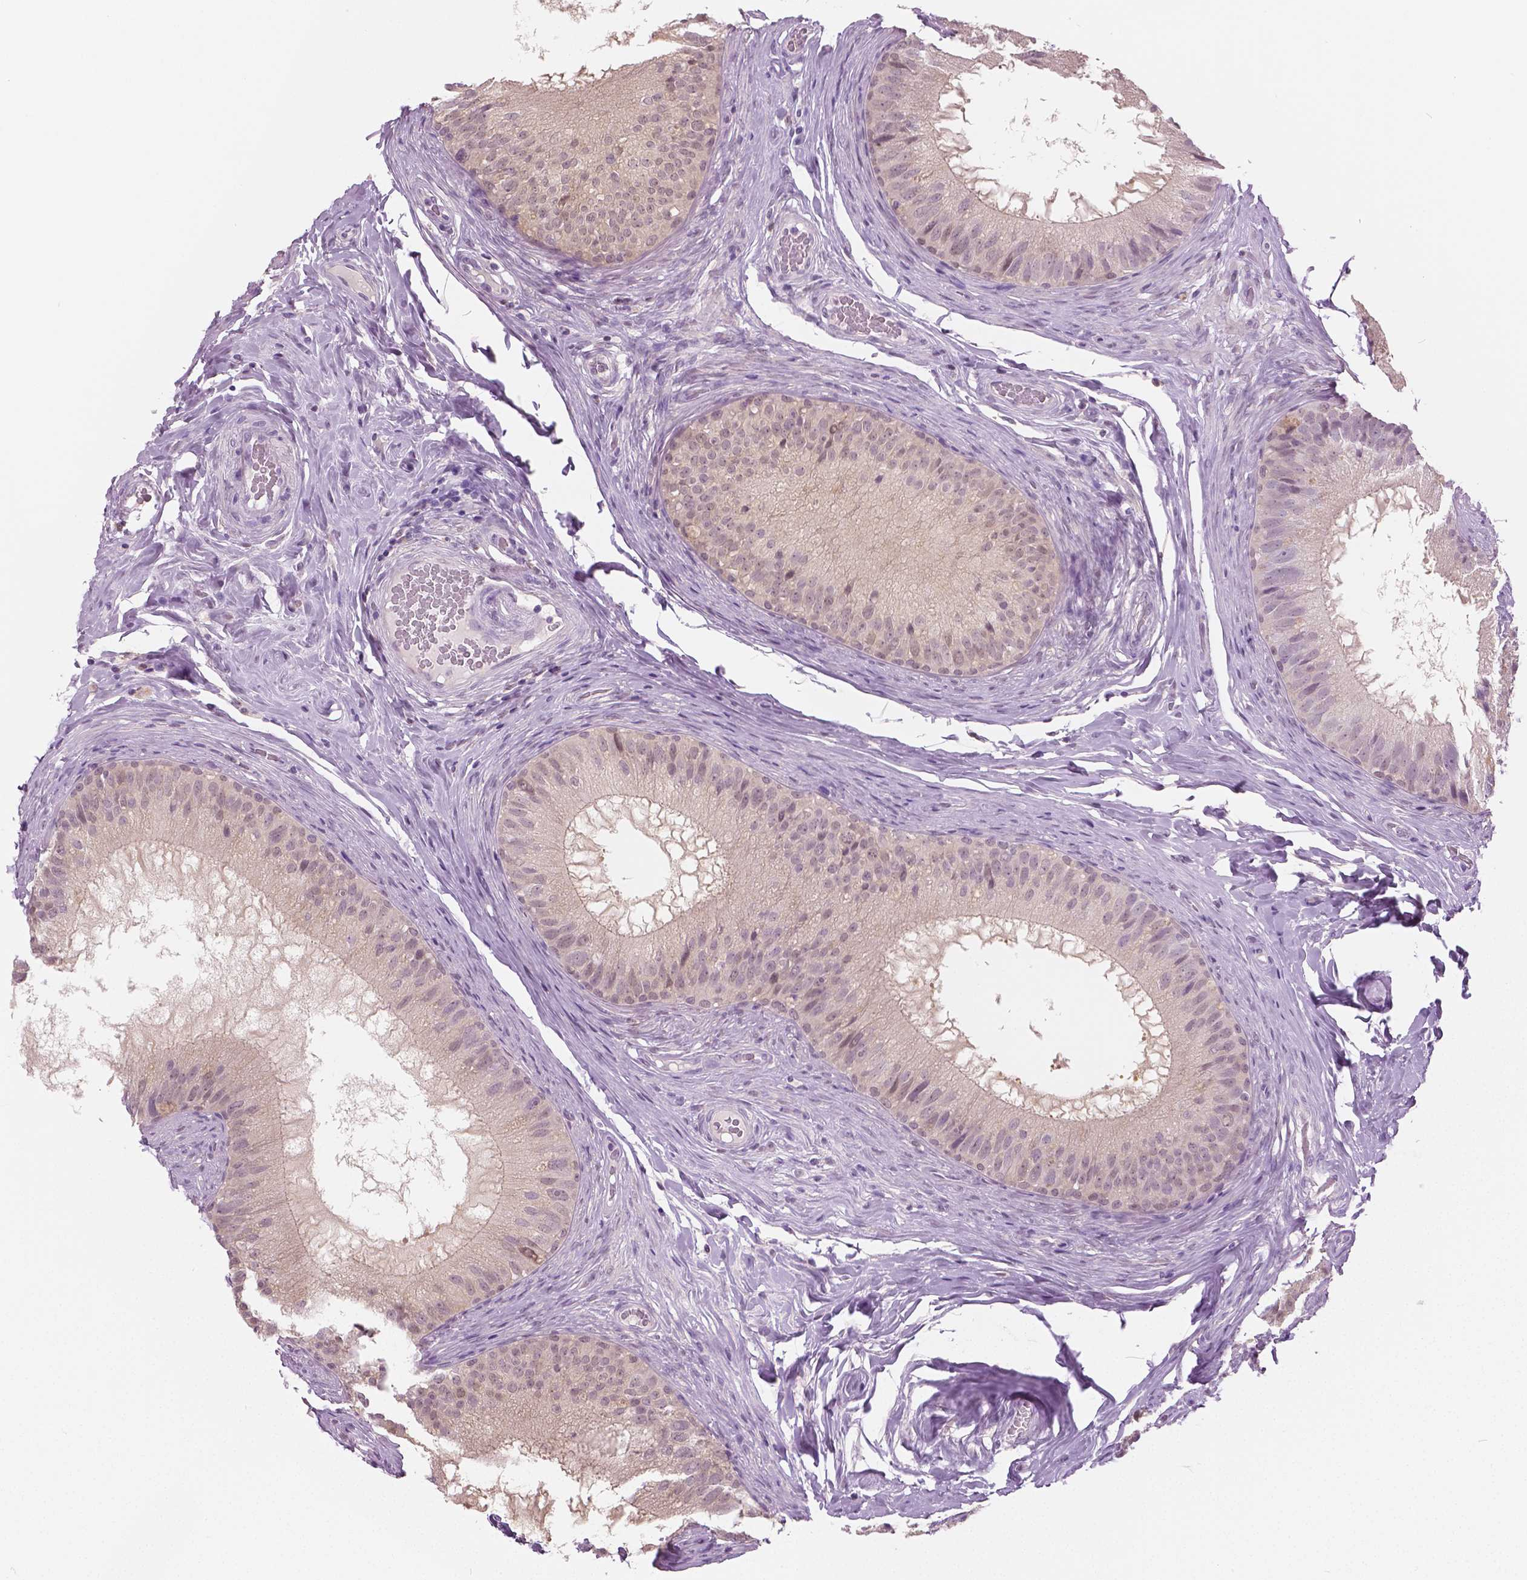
{"staining": {"intensity": "moderate", "quantity": "25%-75%", "location": "cytoplasmic/membranous"}, "tissue": "epididymis", "cell_type": "Glandular cells", "image_type": "normal", "snomed": [{"axis": "morphology", "description": "Normal tissue, NOS"}, {"axis": "topography", "description": "Epididymis"}], "caption": "An image showing moderate cytoplasmic/membranous expression in about 25%-75% of glandular cells in normal epididymis, as visualized by brown immunohistochemical staining.", "gene": "GALM", "patient": {"sex": "male", "age": 34}}